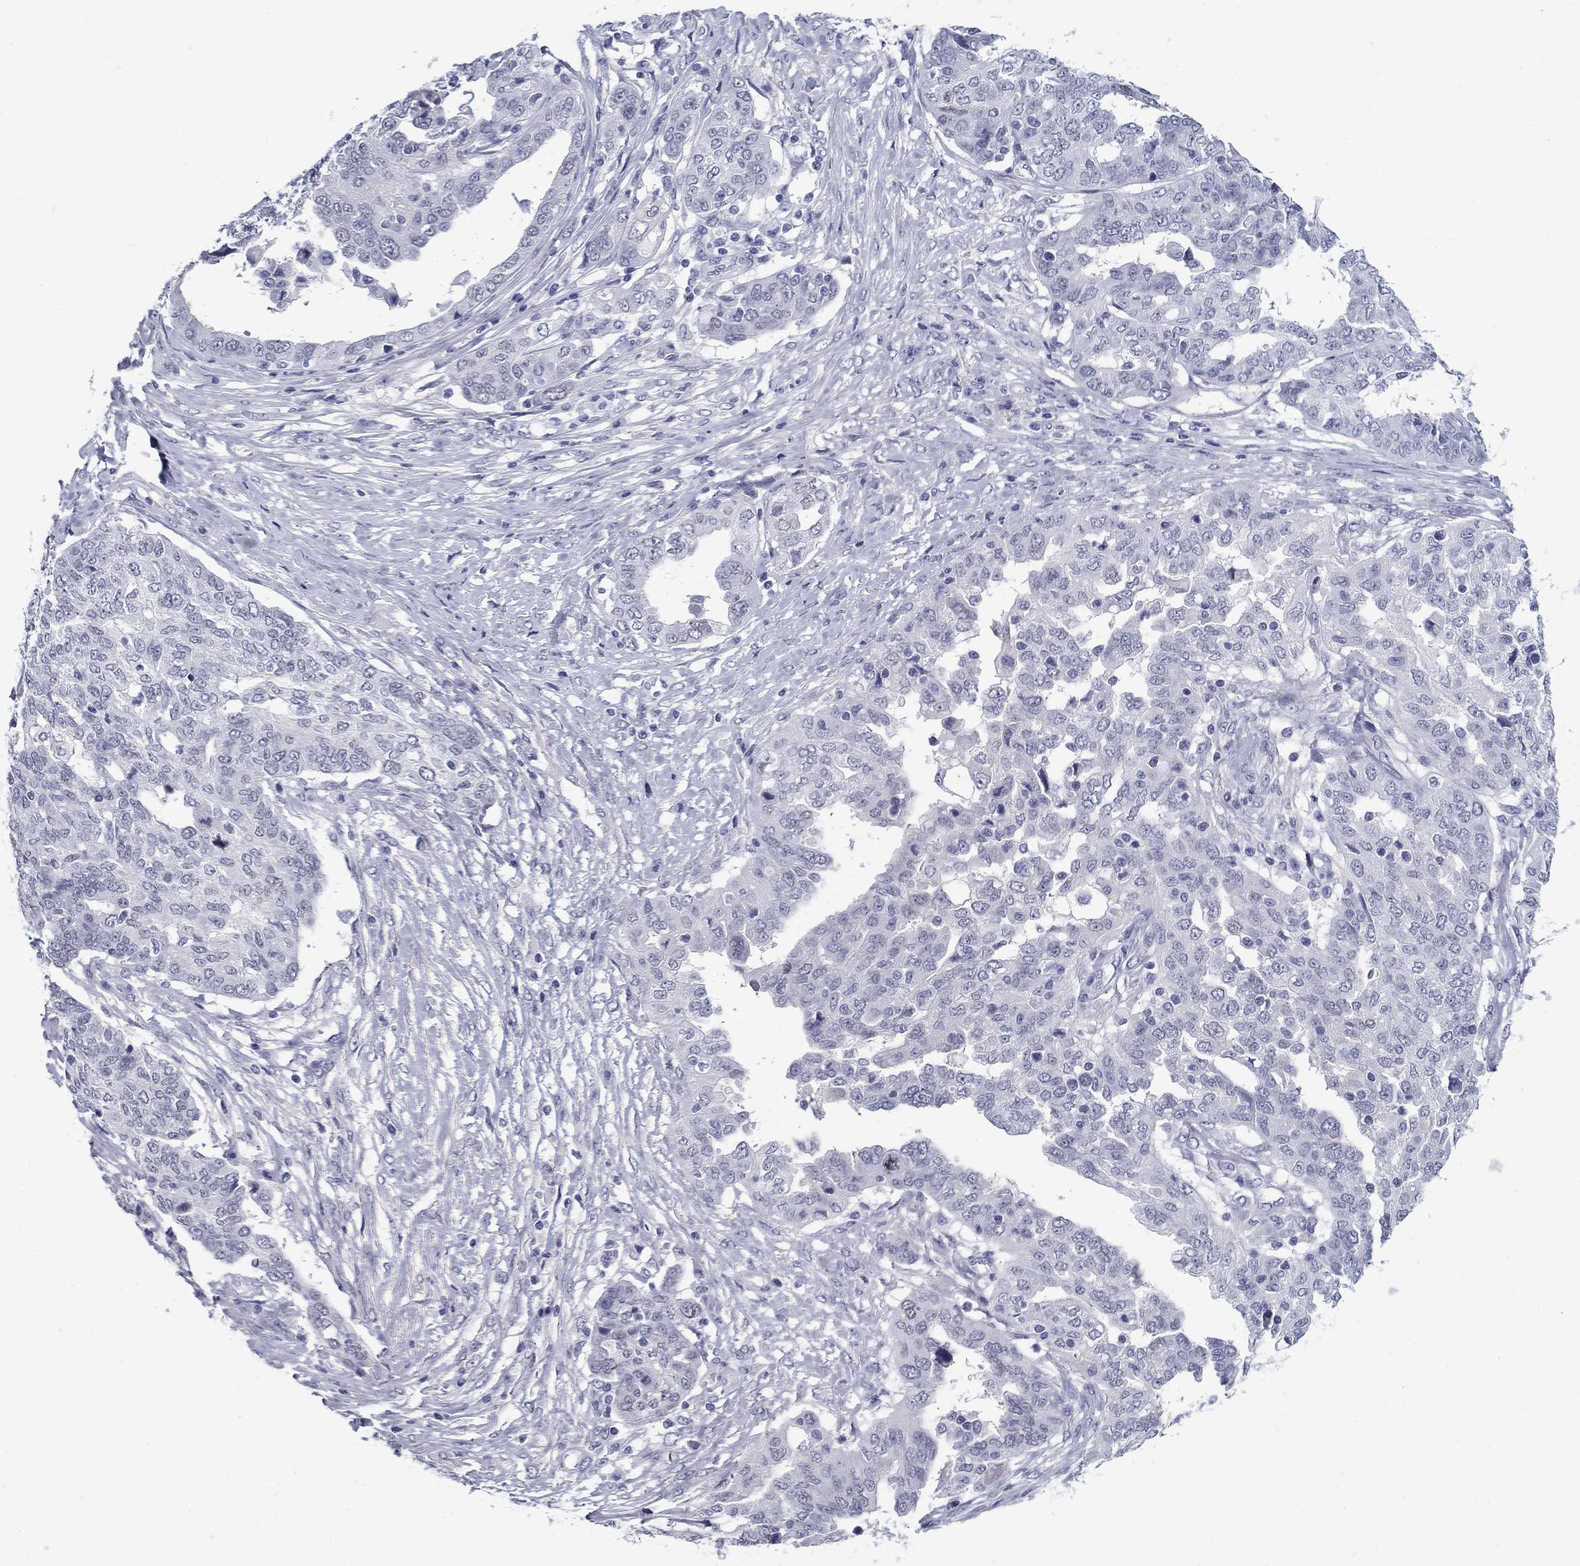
{"staining": {"intensity": "negative", "quantity": "none", "location": "none"}, "tissue": "ovarian cancer", "cell_type": "Tumor cells", "image_type": "cancer", "snomed": [{"axis": "morphology", "description": "Cystadenocarcinoma, serous, NOS"}, {"axis": "topography", "description": "Ovary"}], "caption": "This is an immunohistochemistry (IHC) micrograph of human serous cystadenocarcinoma (ovarian). There is no expression in tumor cells.", "gene": "C4orf19", "patient": {"sex": "female", "age": 67}}